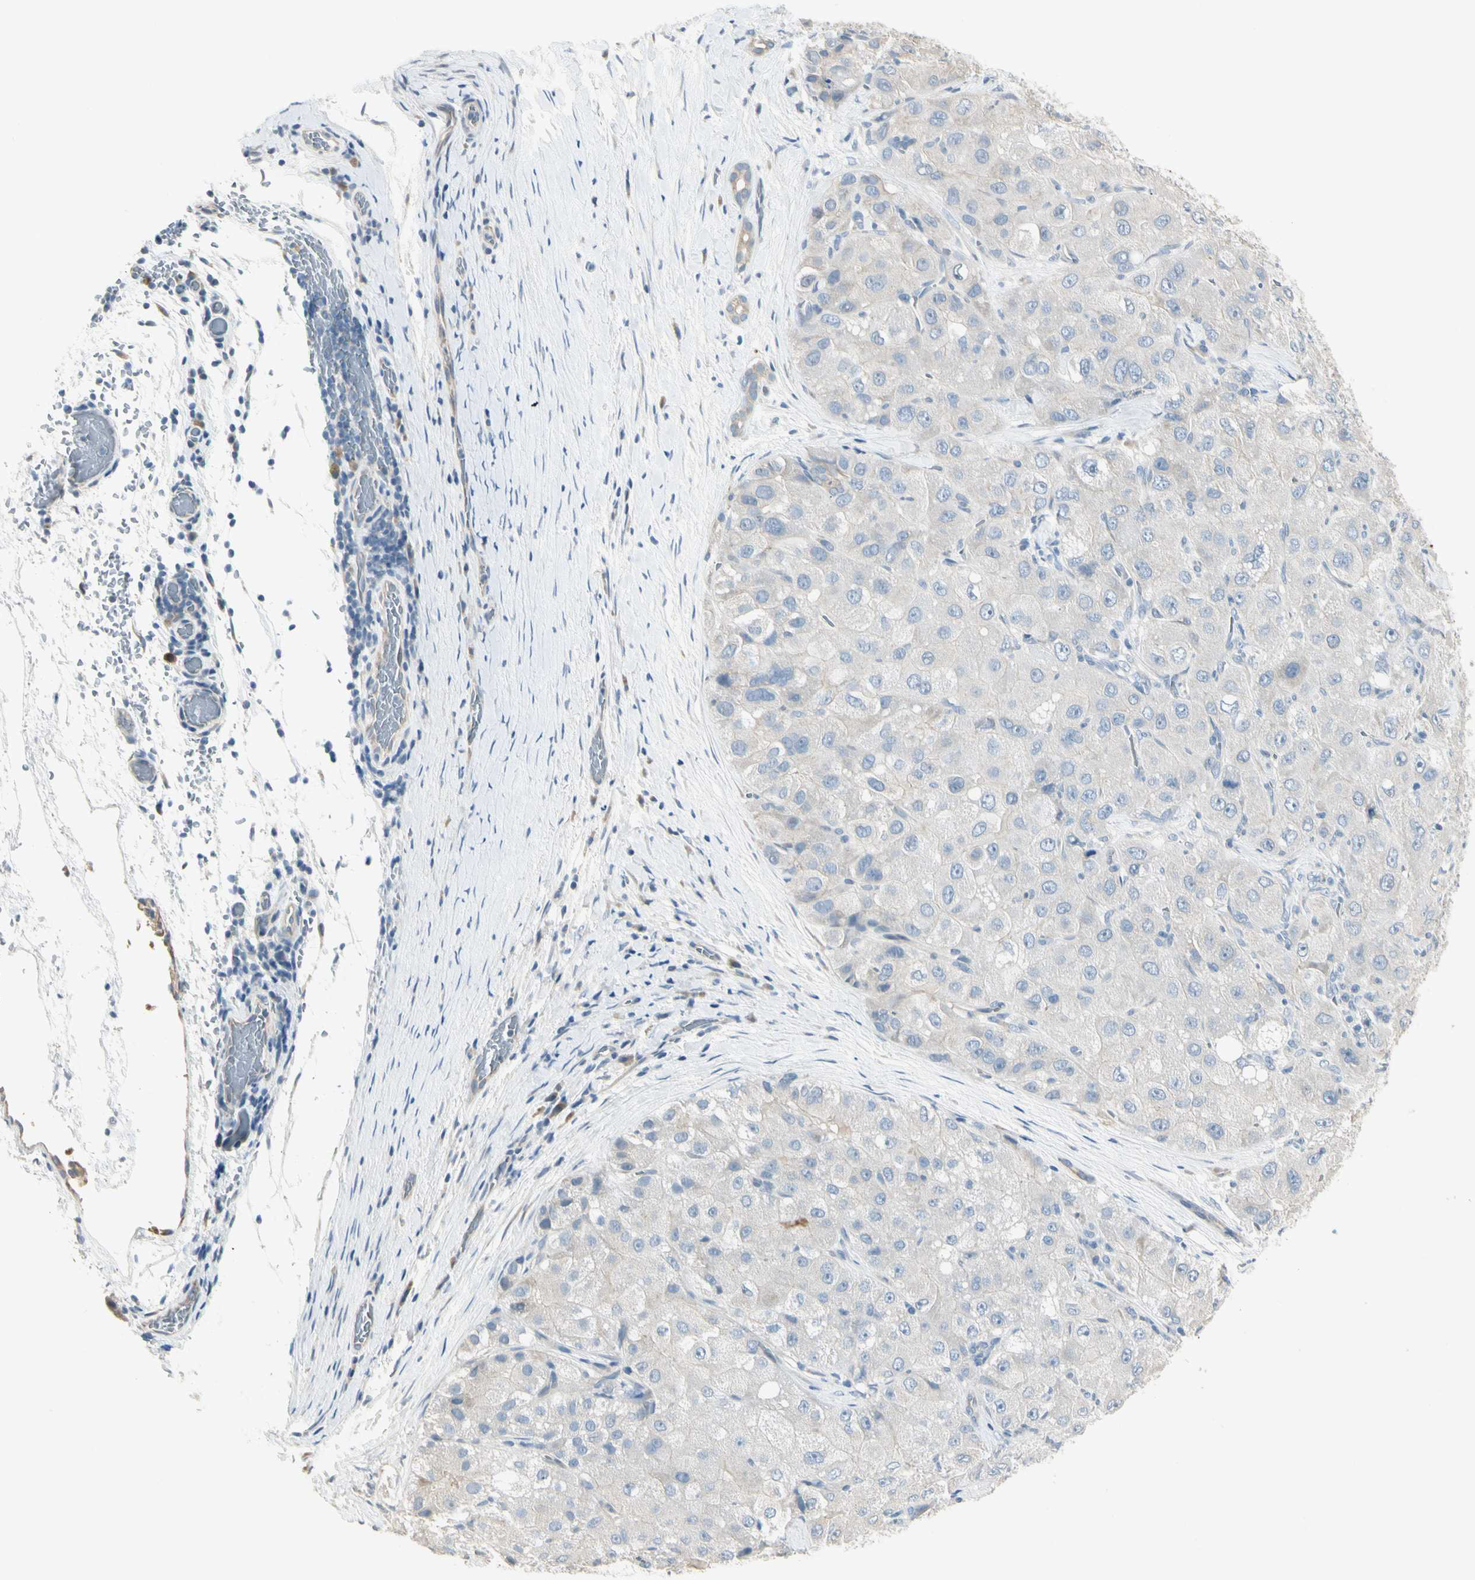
{"staining": {"intensity": "negative", "quantity": "none", "location": "none"}, "tissue": "liver cancer", "cell_type": "Tumor cells", "image_type": "cancer", "snomed": [{"axis": "morphology", "description": "Carcinoma, Hepatocellular, NOS"}, {"axis": "topography", "description": "Liver"}], "caption": "Tumor cells are negative for brown protein staining in liver cancer (hepatocellular carcinoma). The staining was performed using DAB (3,3'-diaminobenzidine) to visualize the protein expression in brown, while the nuclei were stained in blue with hematoxylin (Magnification: 20x).", "gene": "SPINK4", "patient": {"sex": "male", "age": 80}}